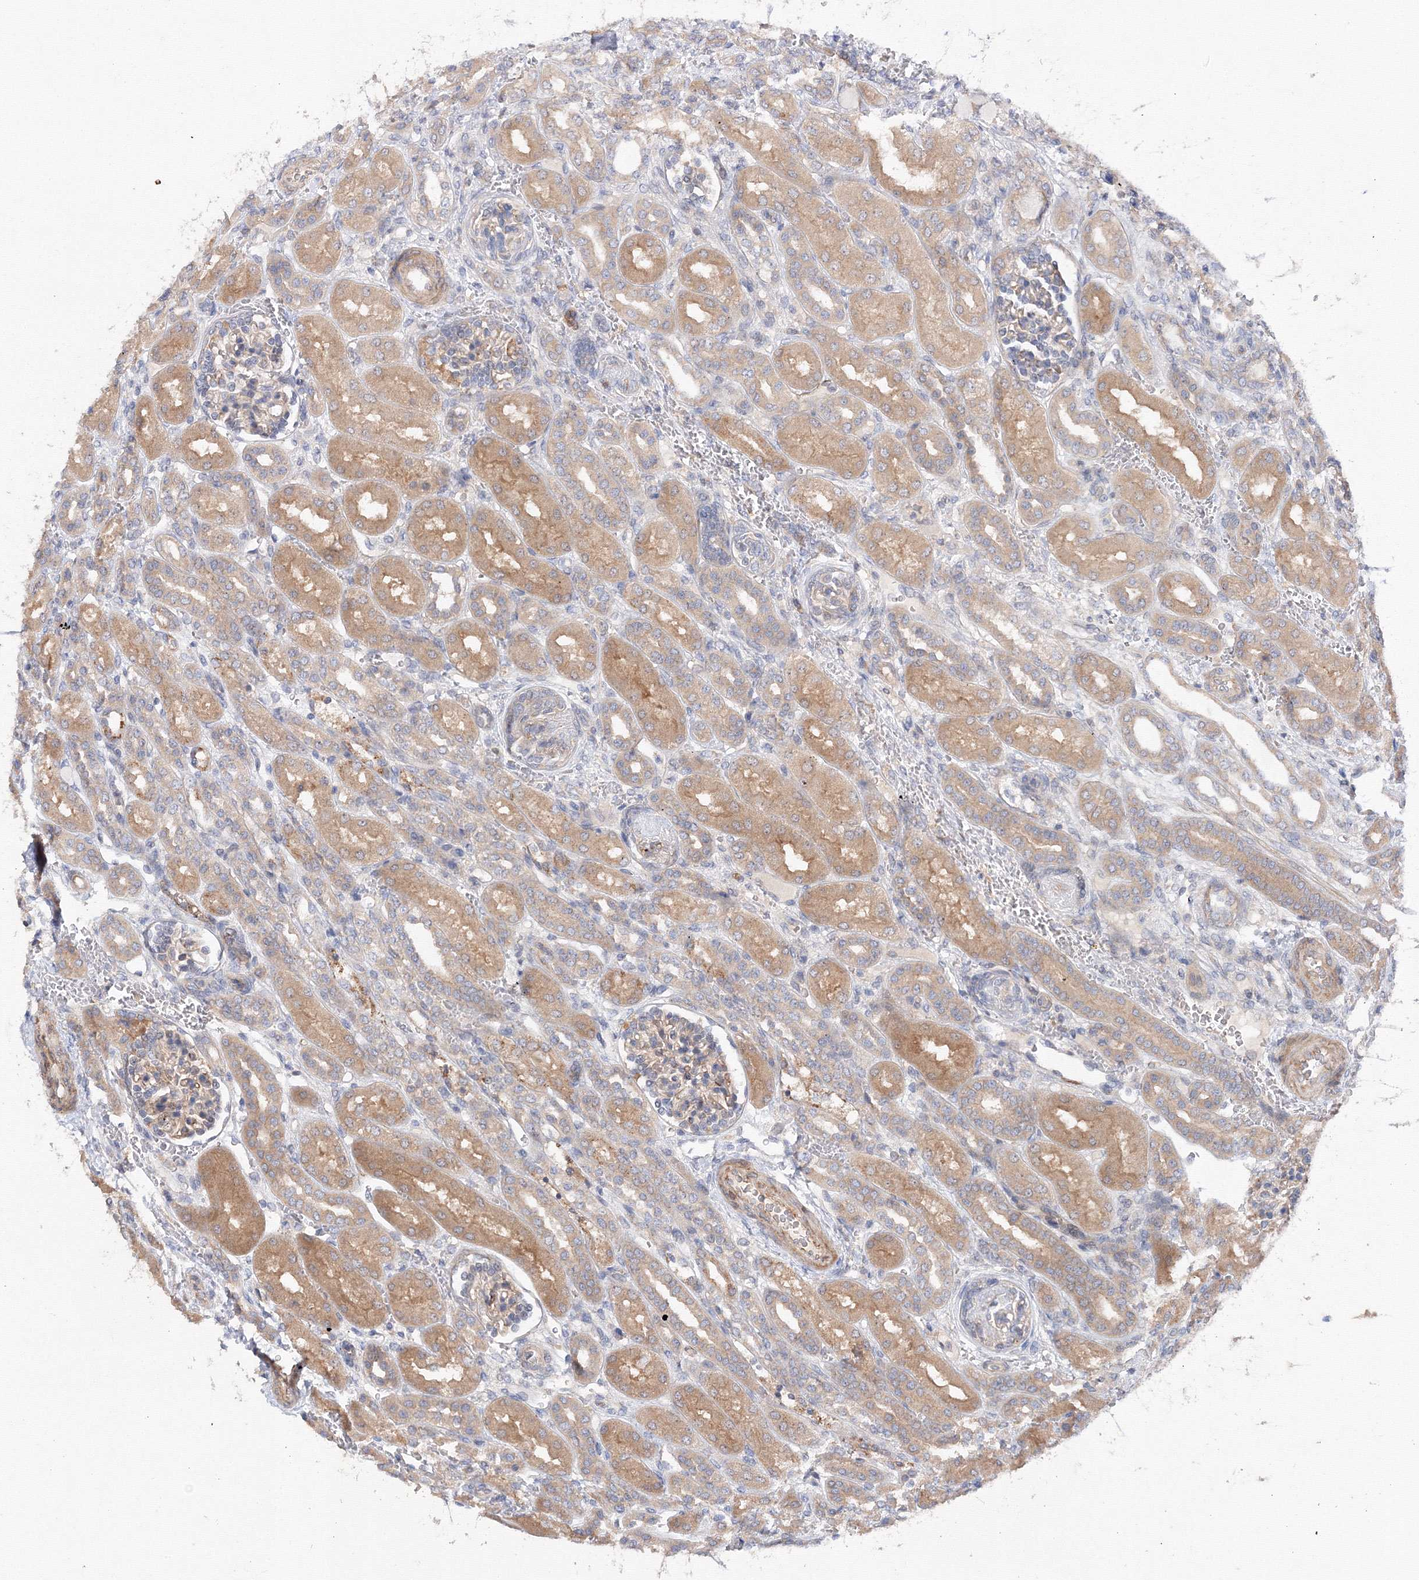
{"staining": {"intensity": "moderate", "quantity": ">75%", "location": "cytoplasmic/membranous"}, "tissue": "kidney", "cell_type": "Cells in glomeruli", "image_type": "normal", "snomed": [{"axis": "morphology", "description": "Normal tissue, NOS"}, {"axis": "morphology", "description": "Neoplasm, malignant, NOS"}, {"axis": "topography", "description": "Kidney"}], "caption": "Moderate cytoplasmic/membranous expression for a protein is present in approximately >75% of cells in glomeruli of benign kidney using IHC.", "gene": "DIS3L2", "patient": {"sex": "female", "age": 1}}